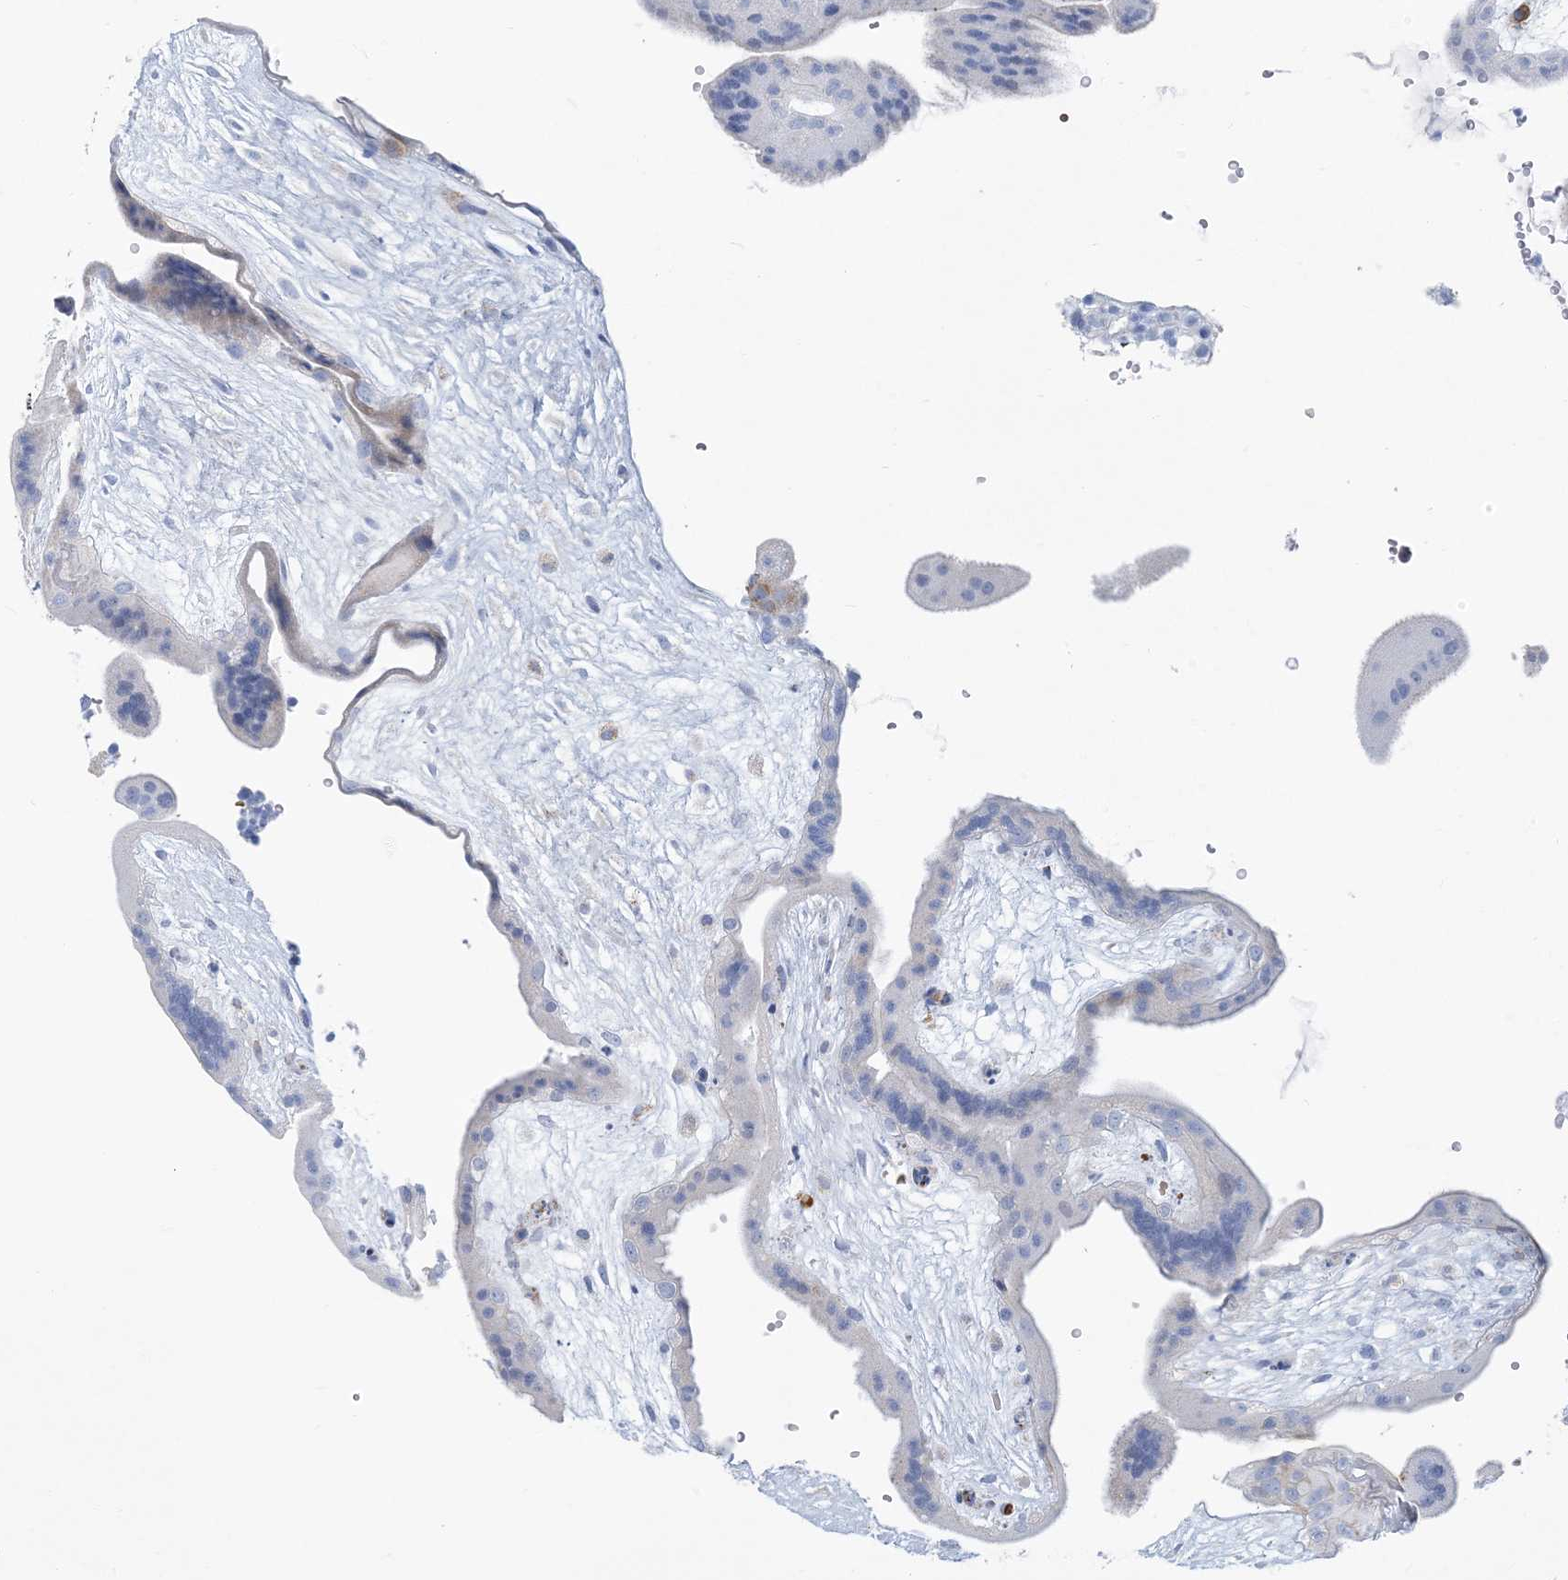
{"staining": {"intensity": "negative", "quantity": "none", "location": "none"}, "tissue": "placenta", "cell_type": "Decidual cells", "image_type": "normal", "snomed": [{"axis": "morphology", "description": "Normal tissue, NOS"}, {"axis": "topography", "description": "Placenta"}], "caption": "IHC photomicrograph of unremarkable placenta: human placenta stained with DAB demonstrates no significant protein expression in decidual cells. (Stains: DAB immunohistochemistry (IHC) with hematoxylin counter stain, Microscopy: brightfield microscopy at high magnification).", "gene": "MOXD1", "patient": {"sex": "female", "age": 18}}